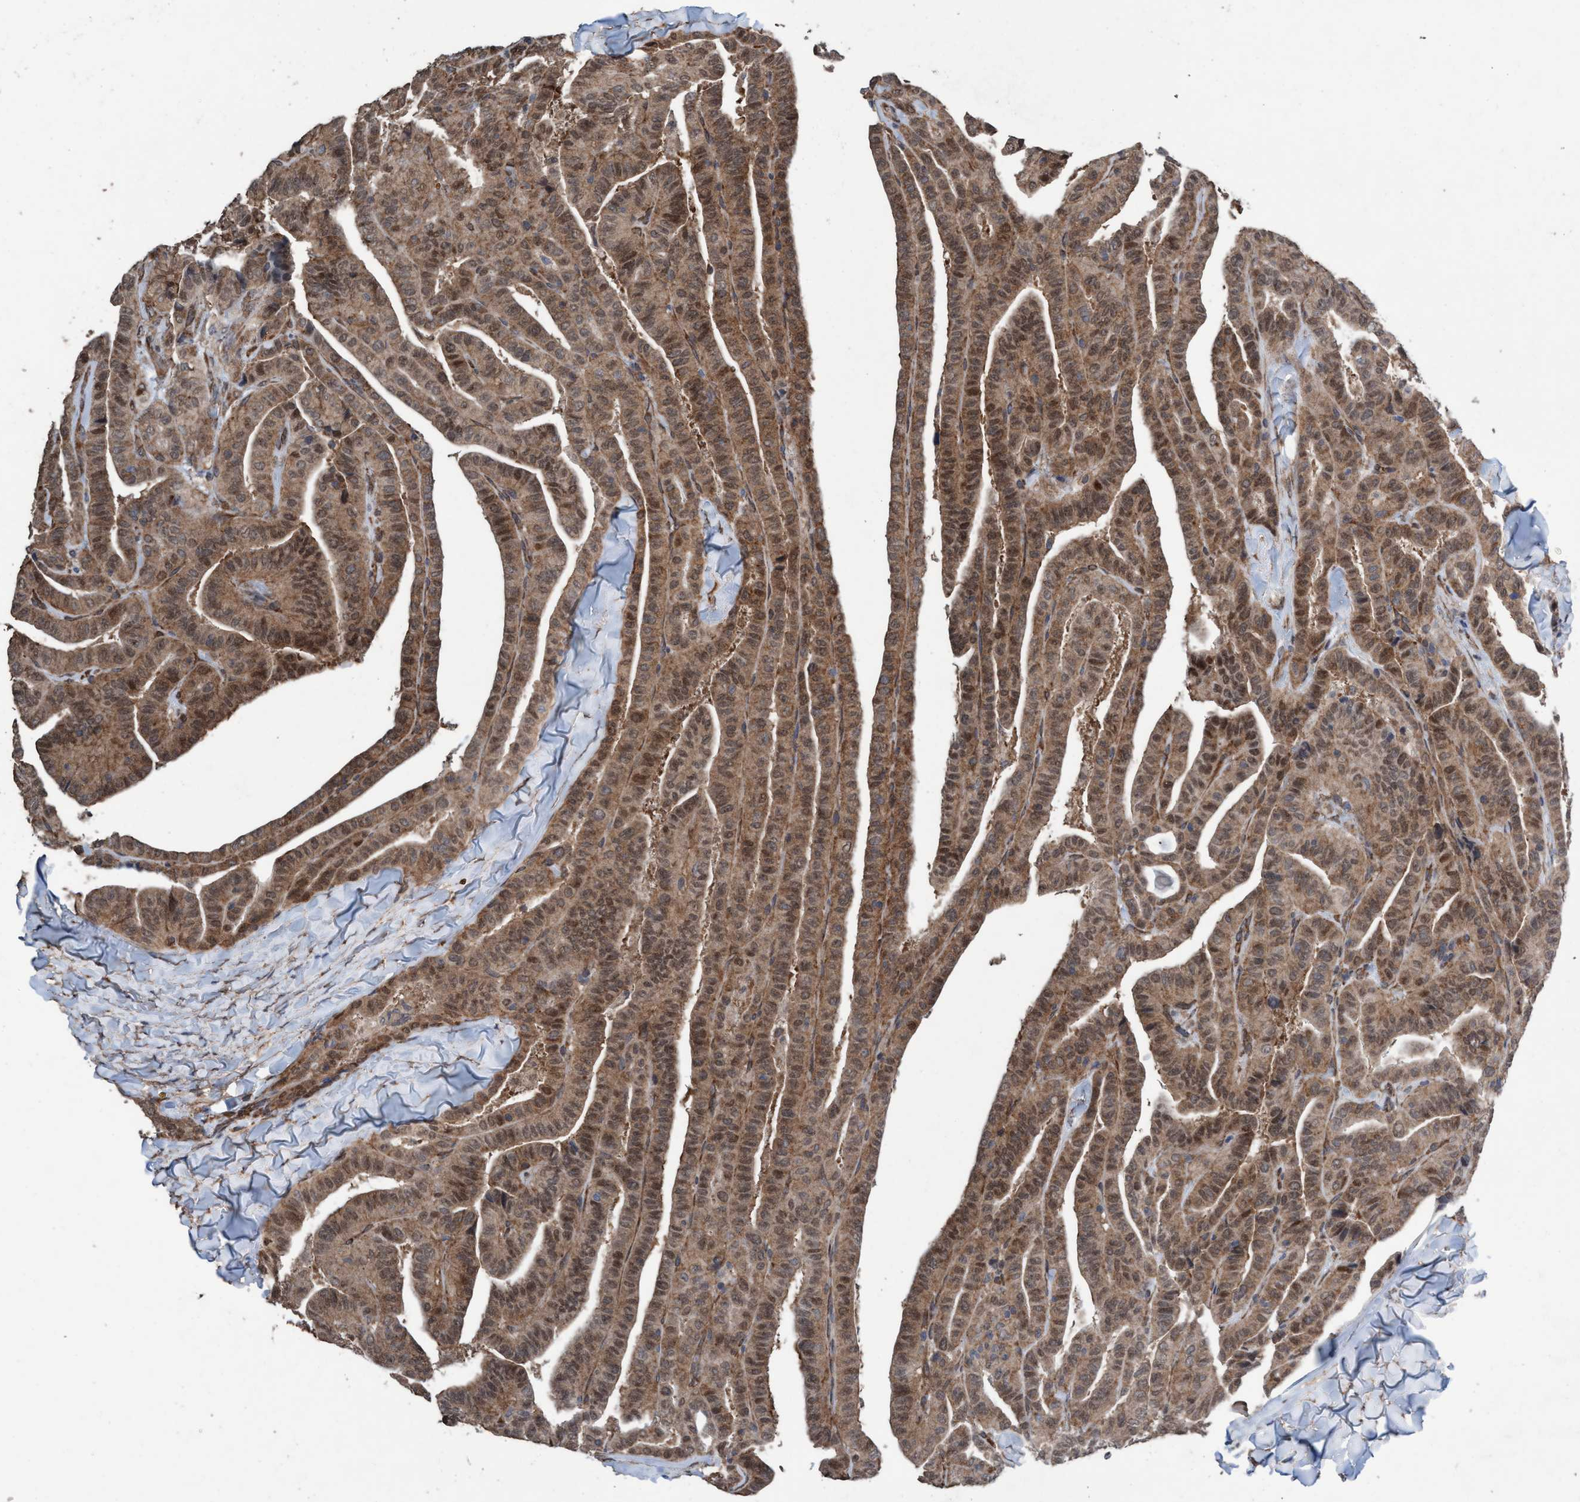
{"staining": {"intensity": "moderate", "quantity": ">75%", "location": "cytoplasmic/membranous,nuclear"}, "tissue": "thyroid cancer", "cell_type": "Tumor cells", "image_type": "cancer", "snomed": [{"axis": "morphology", "description": "Papillary adenocarcinoma, NOS"}, {"axis": "topography", "description": "Thyroid gland"}], "caption": "Approximately >75% of tumor cells in thyroid cancer (papillary adenocarcinoma) reveal moderate cytoplasmic/membranous and nuclear protein staining as visualized by brown immunohistochemical staining.", "gene": "METAP2", "patient": {"sex": "male", "age": 77}}